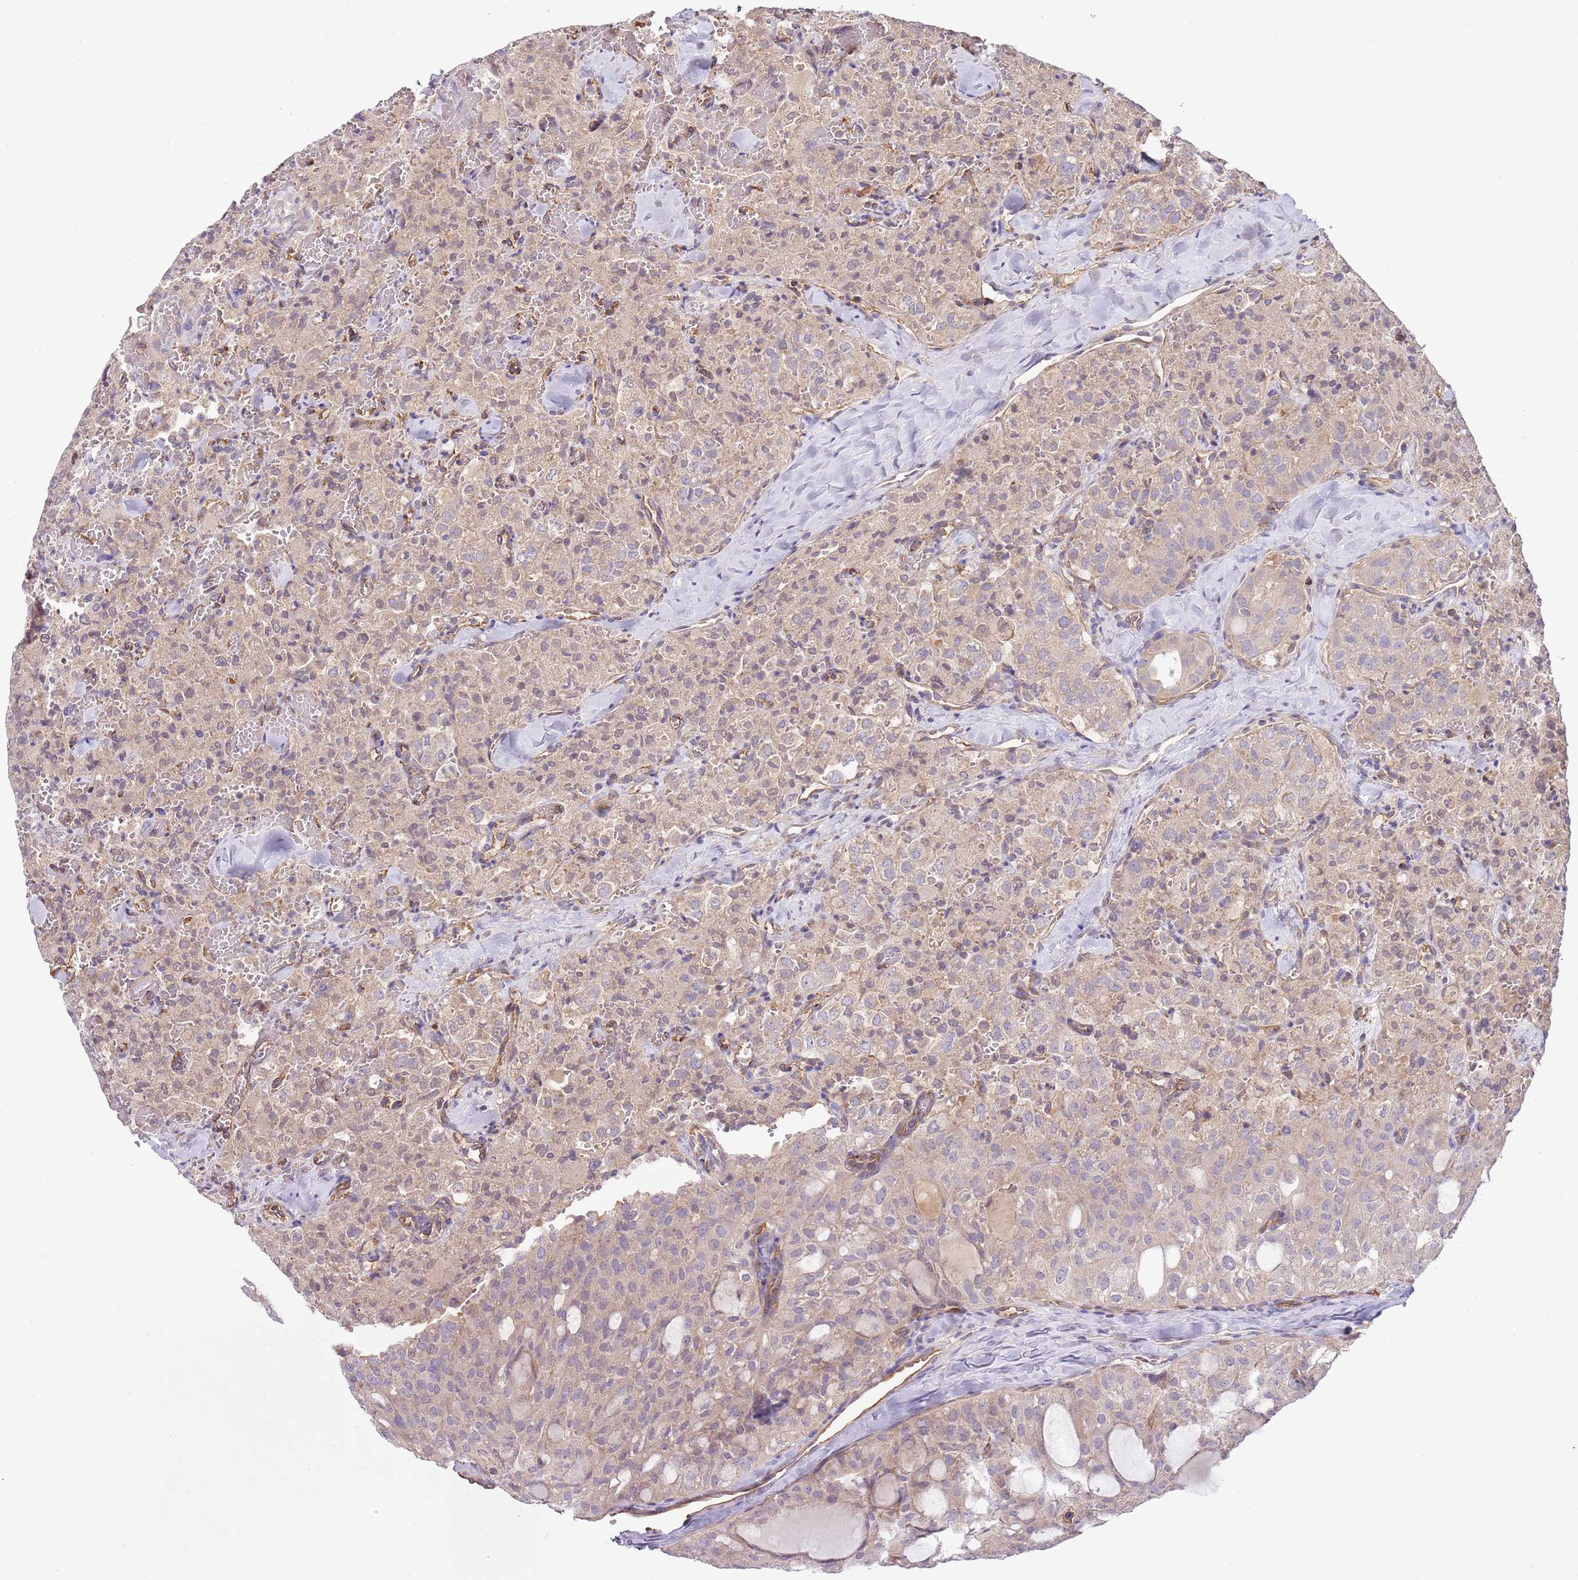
{"staining": {"intensity": "weak", "quantity": "25%-75%", "location": "cytoplasmic/membranous"}, "tissue": "thyroid cancer", "cell_type": "Tumor cells", "image_type": "cancer", "snomed": [{"axis": "morphology", "description": "Follicular adenoma carcinoma, NOS"}, {"axis": "topography", "description": "Thyroid gland"}], "caption": "Immunohistochemistry (IHC) of human thyroid cancer (follicular adenoma carcinoma) reveals low levels of weak cytoplasmic/membranous staining in about 25%-75% of tumor cells.", "gene": "SKOR2", "patient": {"sex": "male", "age": 75}}